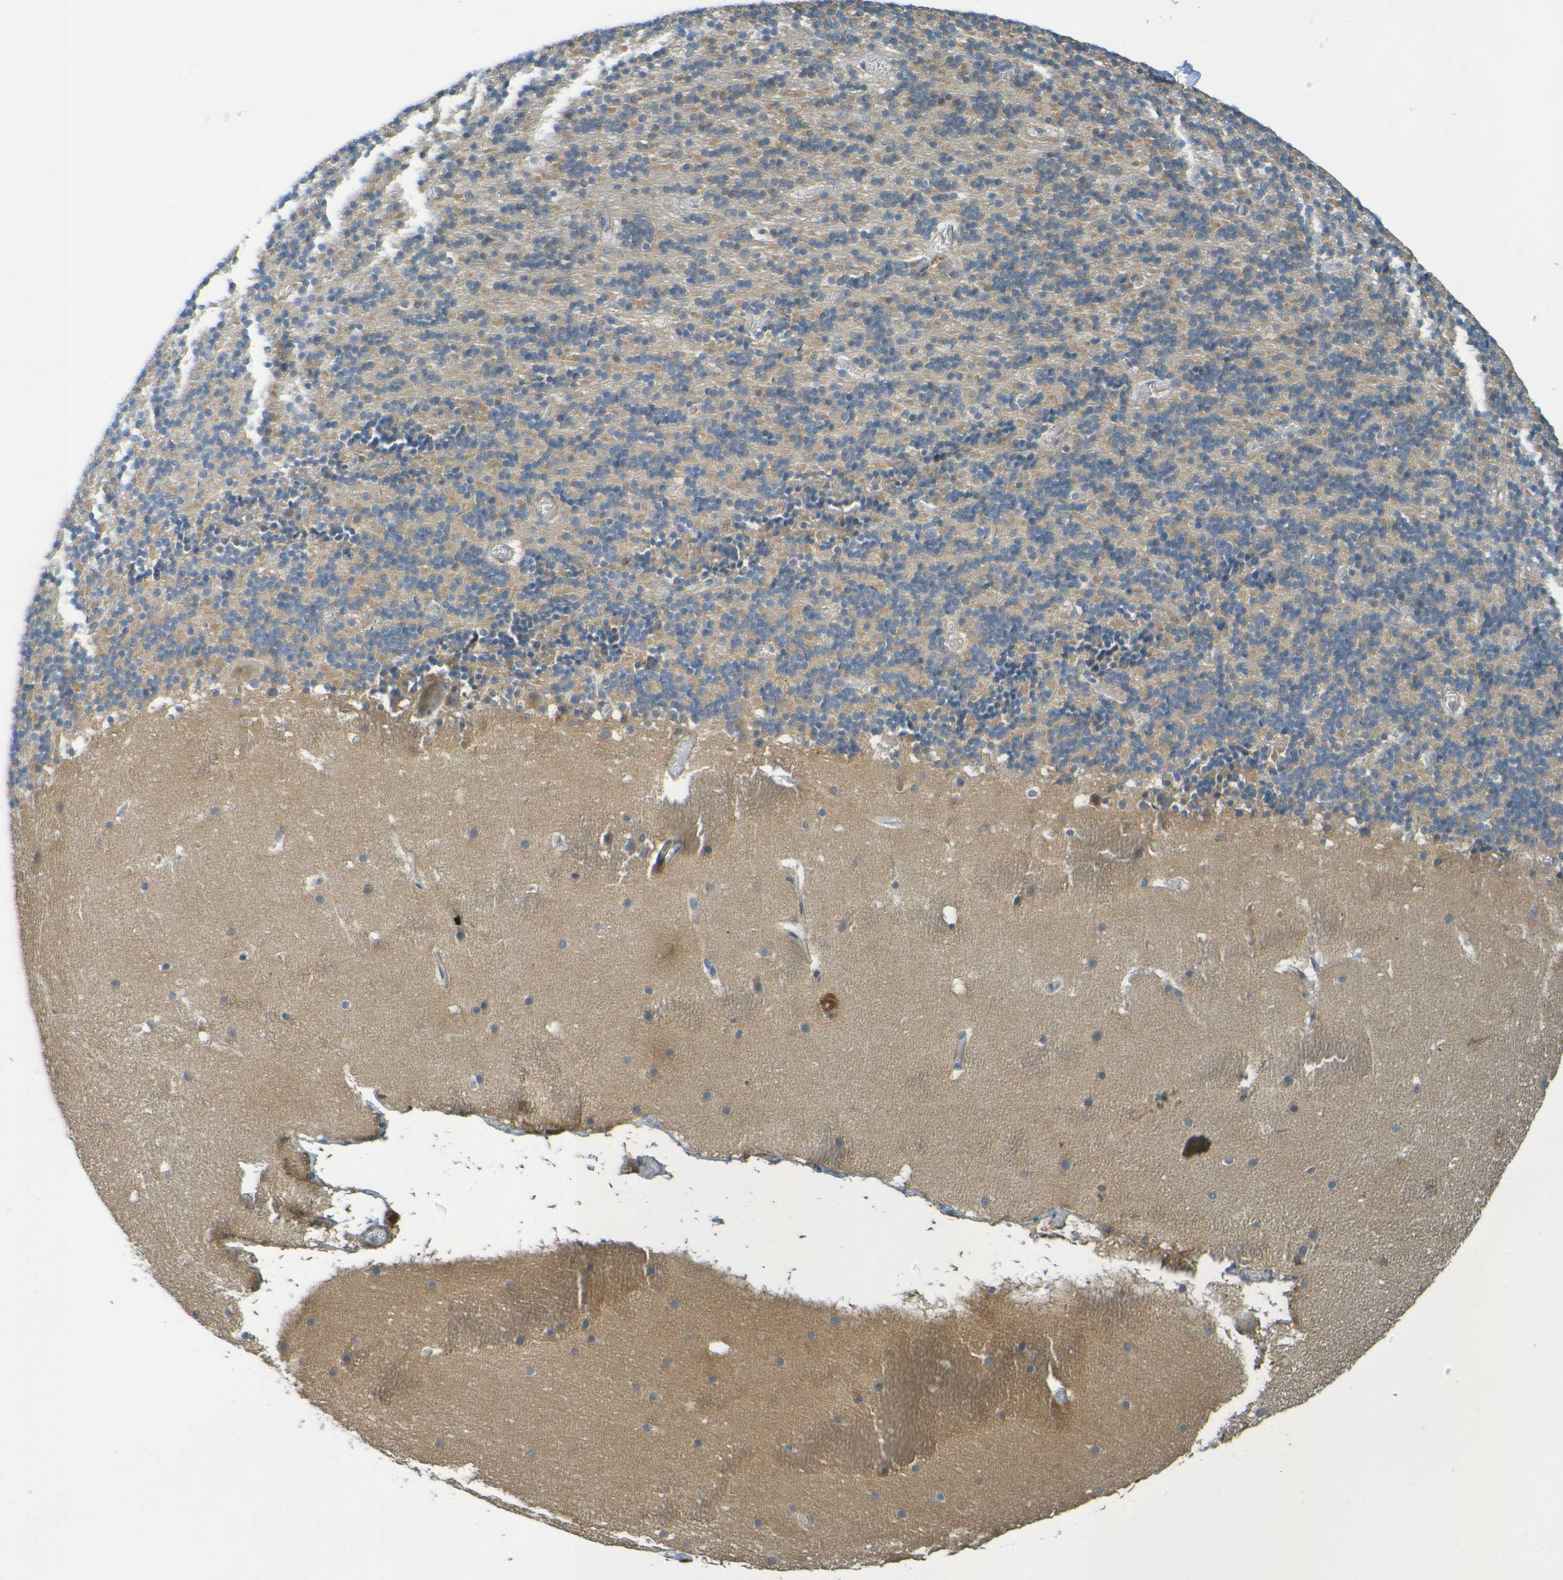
{"staining": {"intensity": "weak", "quantity": "25%-75%", "location": "cytoplasmic/membranous"}, "tissue": "cerebellum", "cell_type": "Cells in granular layer", "image_type": "normal", "snomed": [{"axis": "morphology", "description": "Normal tissue, NOS"}, {"axis": "topography", "description": "Cerebellum"}], "caption": "A photomicrograph of cerebellum stained for a protein demonstrates weak cytoplasmic/membranous brown staining in cells in granular layer.", "gene": "CYP4F2", "patient": {"sex": "male", "age": 45}}